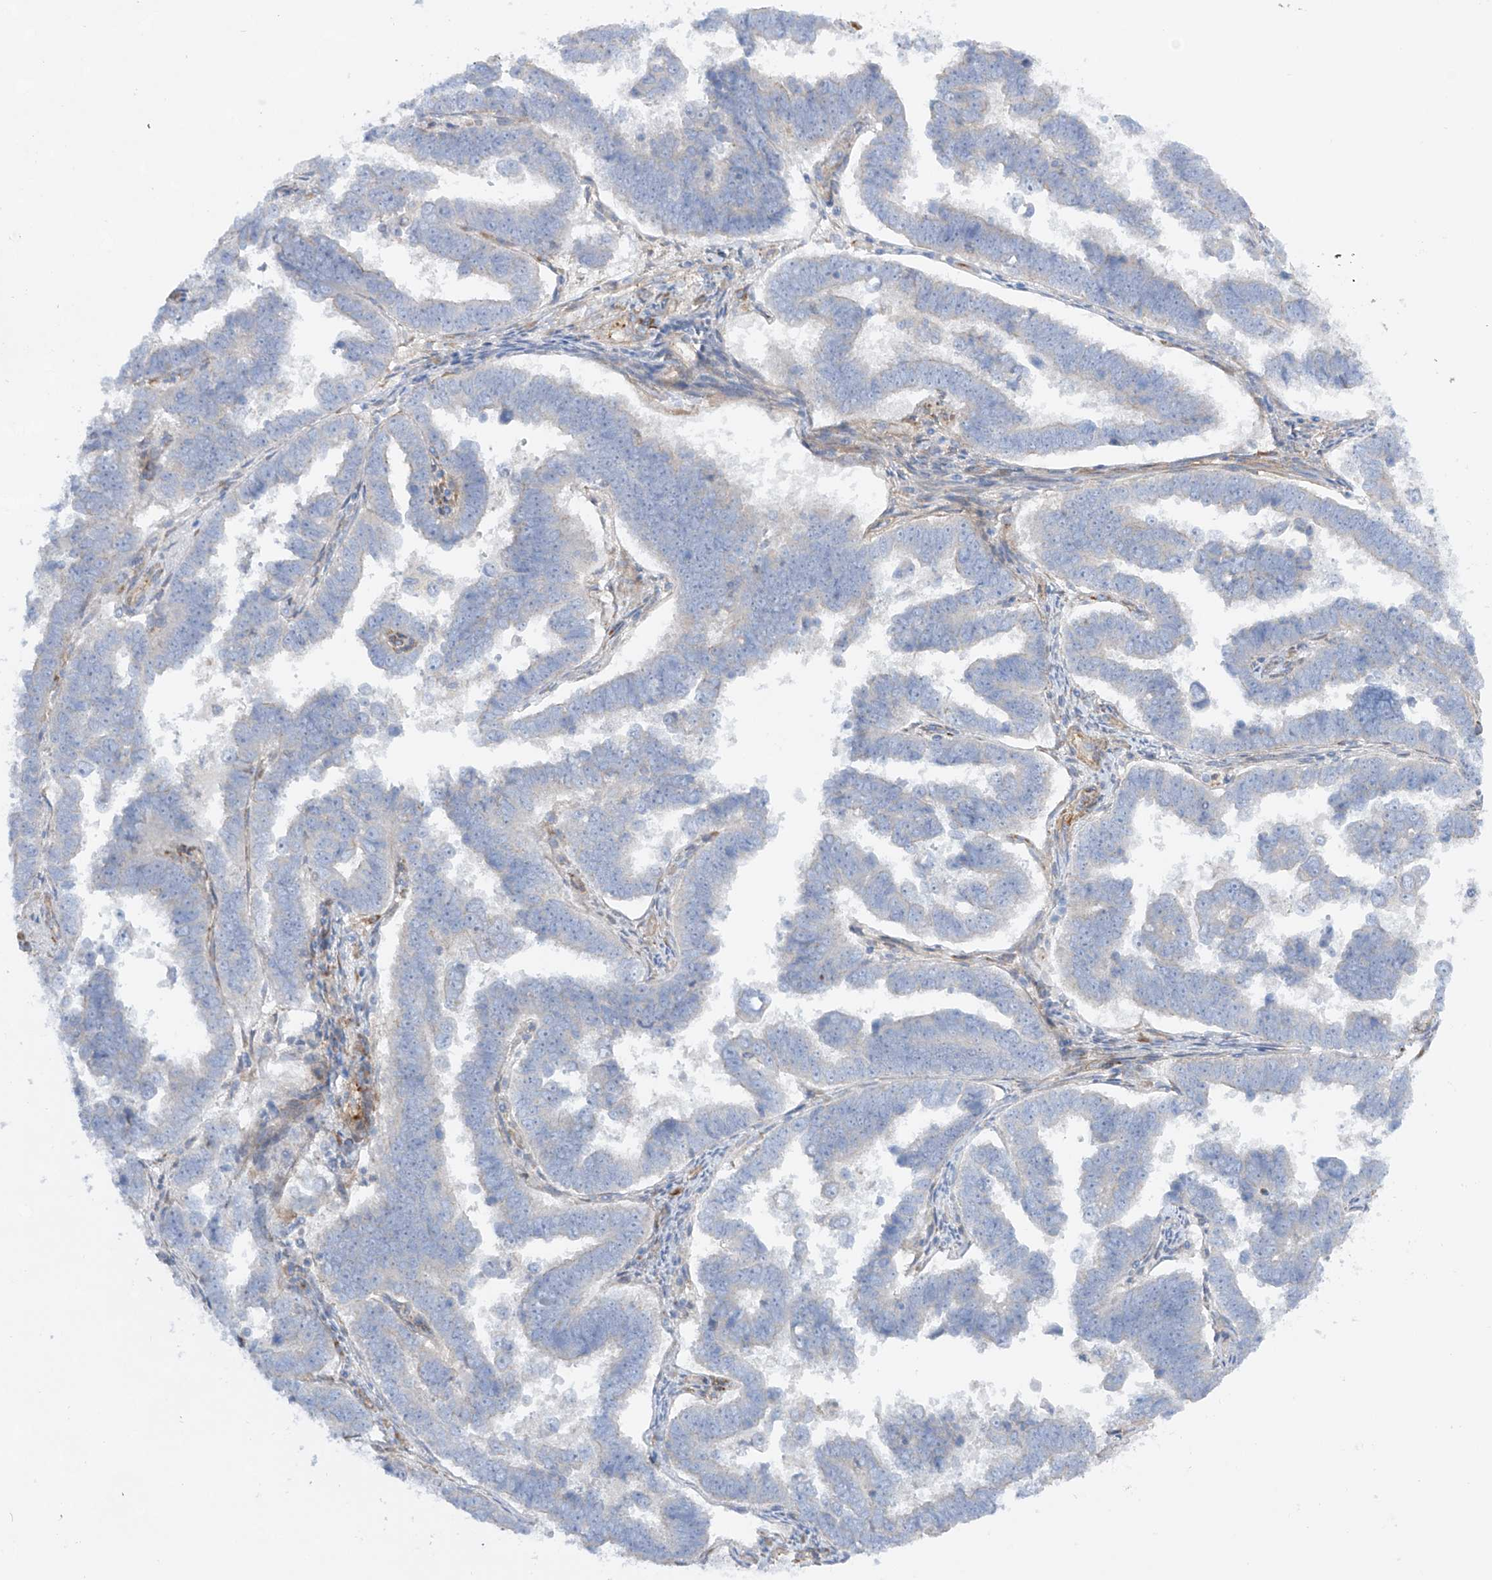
{"staining": {"intensity": "negative", "quantity": "none", "location": "none"}, "tissue": "endometrial cancer", "cell_type": "Tumor cells", "image_type": "cancer", "snomed": [{"axis": "morphology", "description": "Adenocarcinoma, NOS"}, {"axis": "topography", "description": "Endometrium"}], "caption": "Endometrial cancer stained for a protein using immunohistochemistry (IHC) reveals no staining tumor cells.", "gene": "LCA5", "patient": {"sex": "female", "age": 75}}